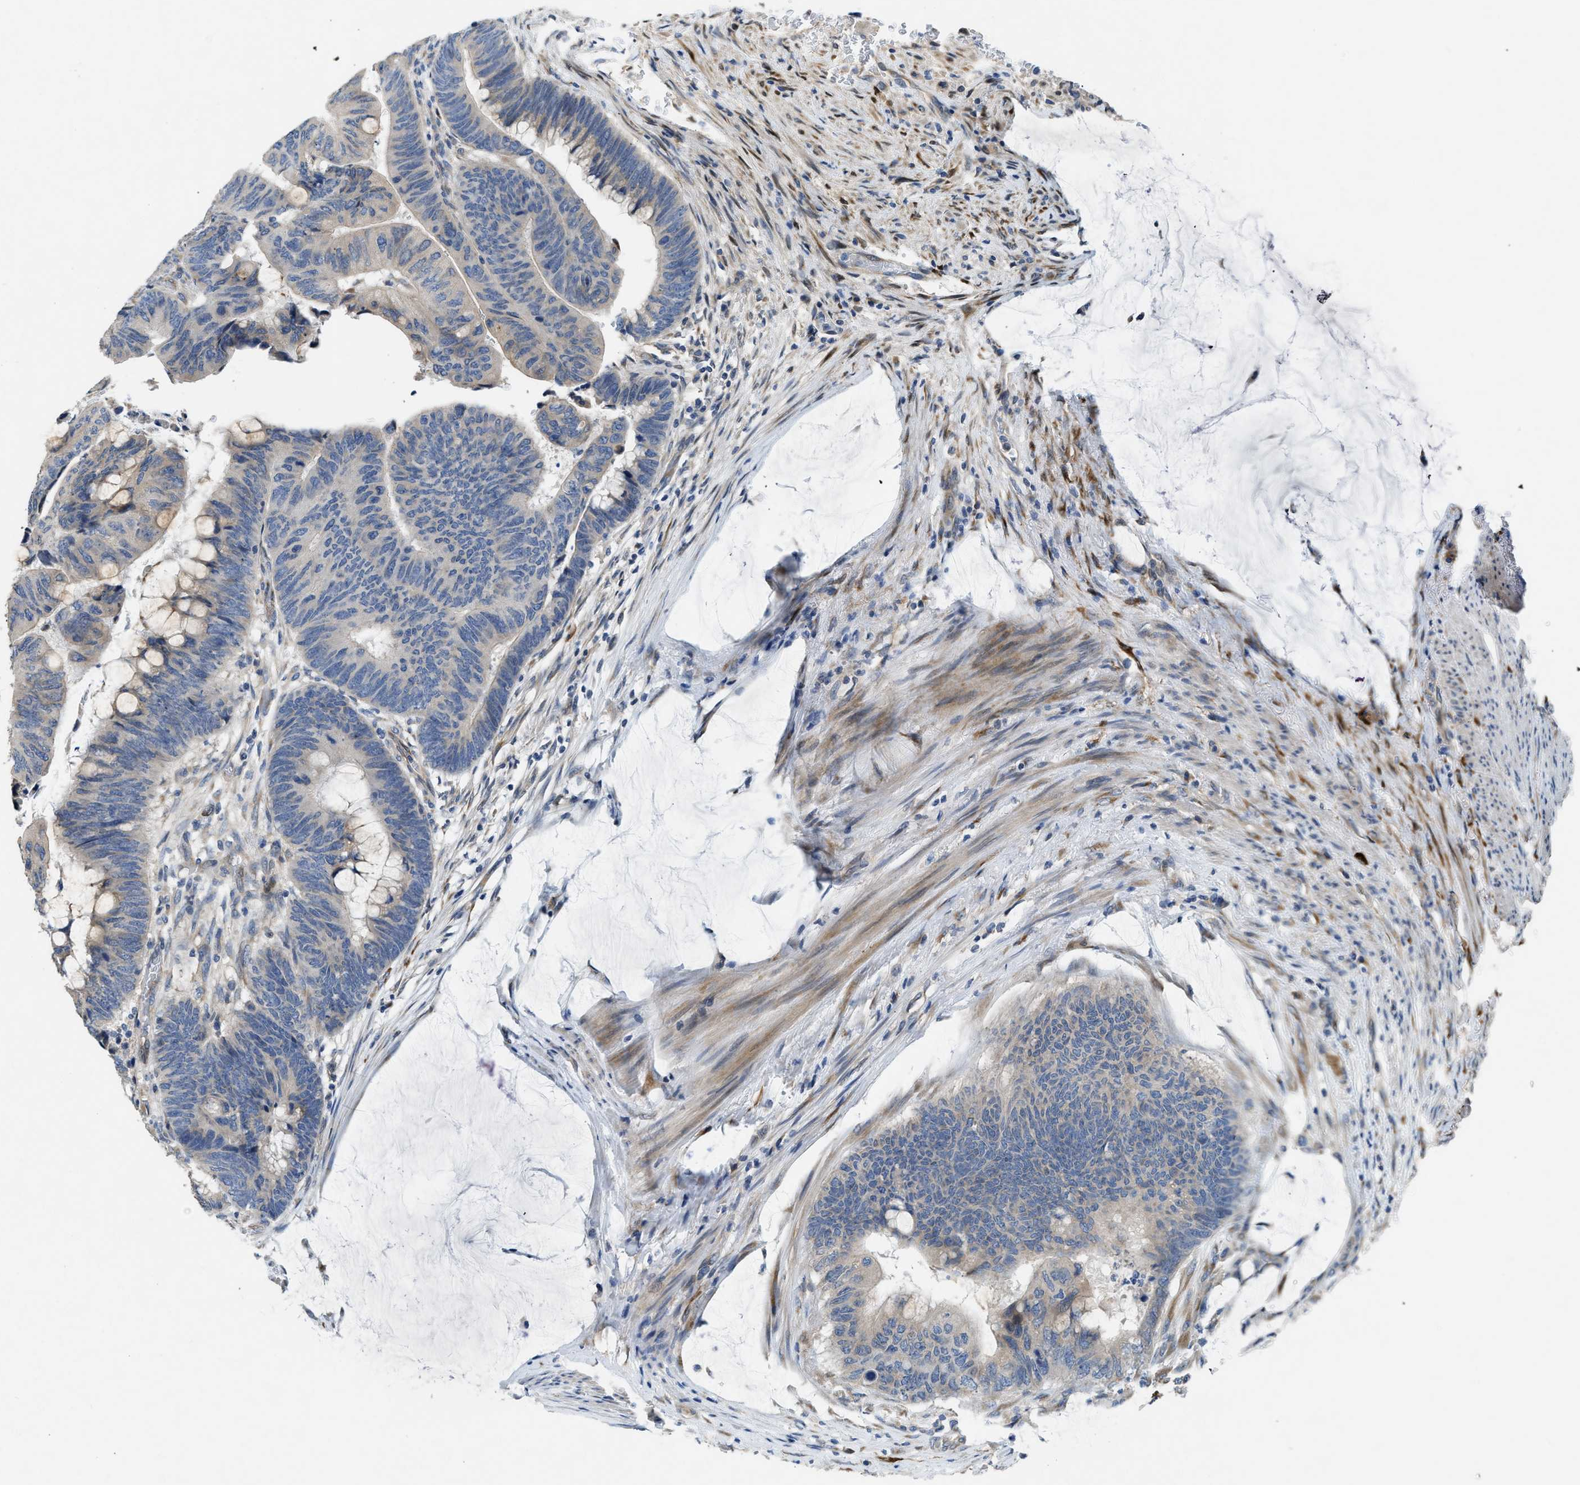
{"staining": {"intensity": "weak", "quantity": "<25%", "location": "cytoplasmic/membranous"}, "tissue": "colorectal cancer", "cell_type": "Tumor cells", "image_type": "cancer", "snomed": [{"axis": "morphology", "description": "Normal tissue, NOS"}, {"axis": "morphology", "description": "Adenocarcinoma, NOS"}, {"axis": "topography", "description": "Rectum"}], "caption": "This is a image of immunohistochemistry (IHC) staining of colorectal adenocarcinoma, which shows no positivity in tumor cells.", "gene": "GGCX", "patient": {"sex": "male", "age": 92}}